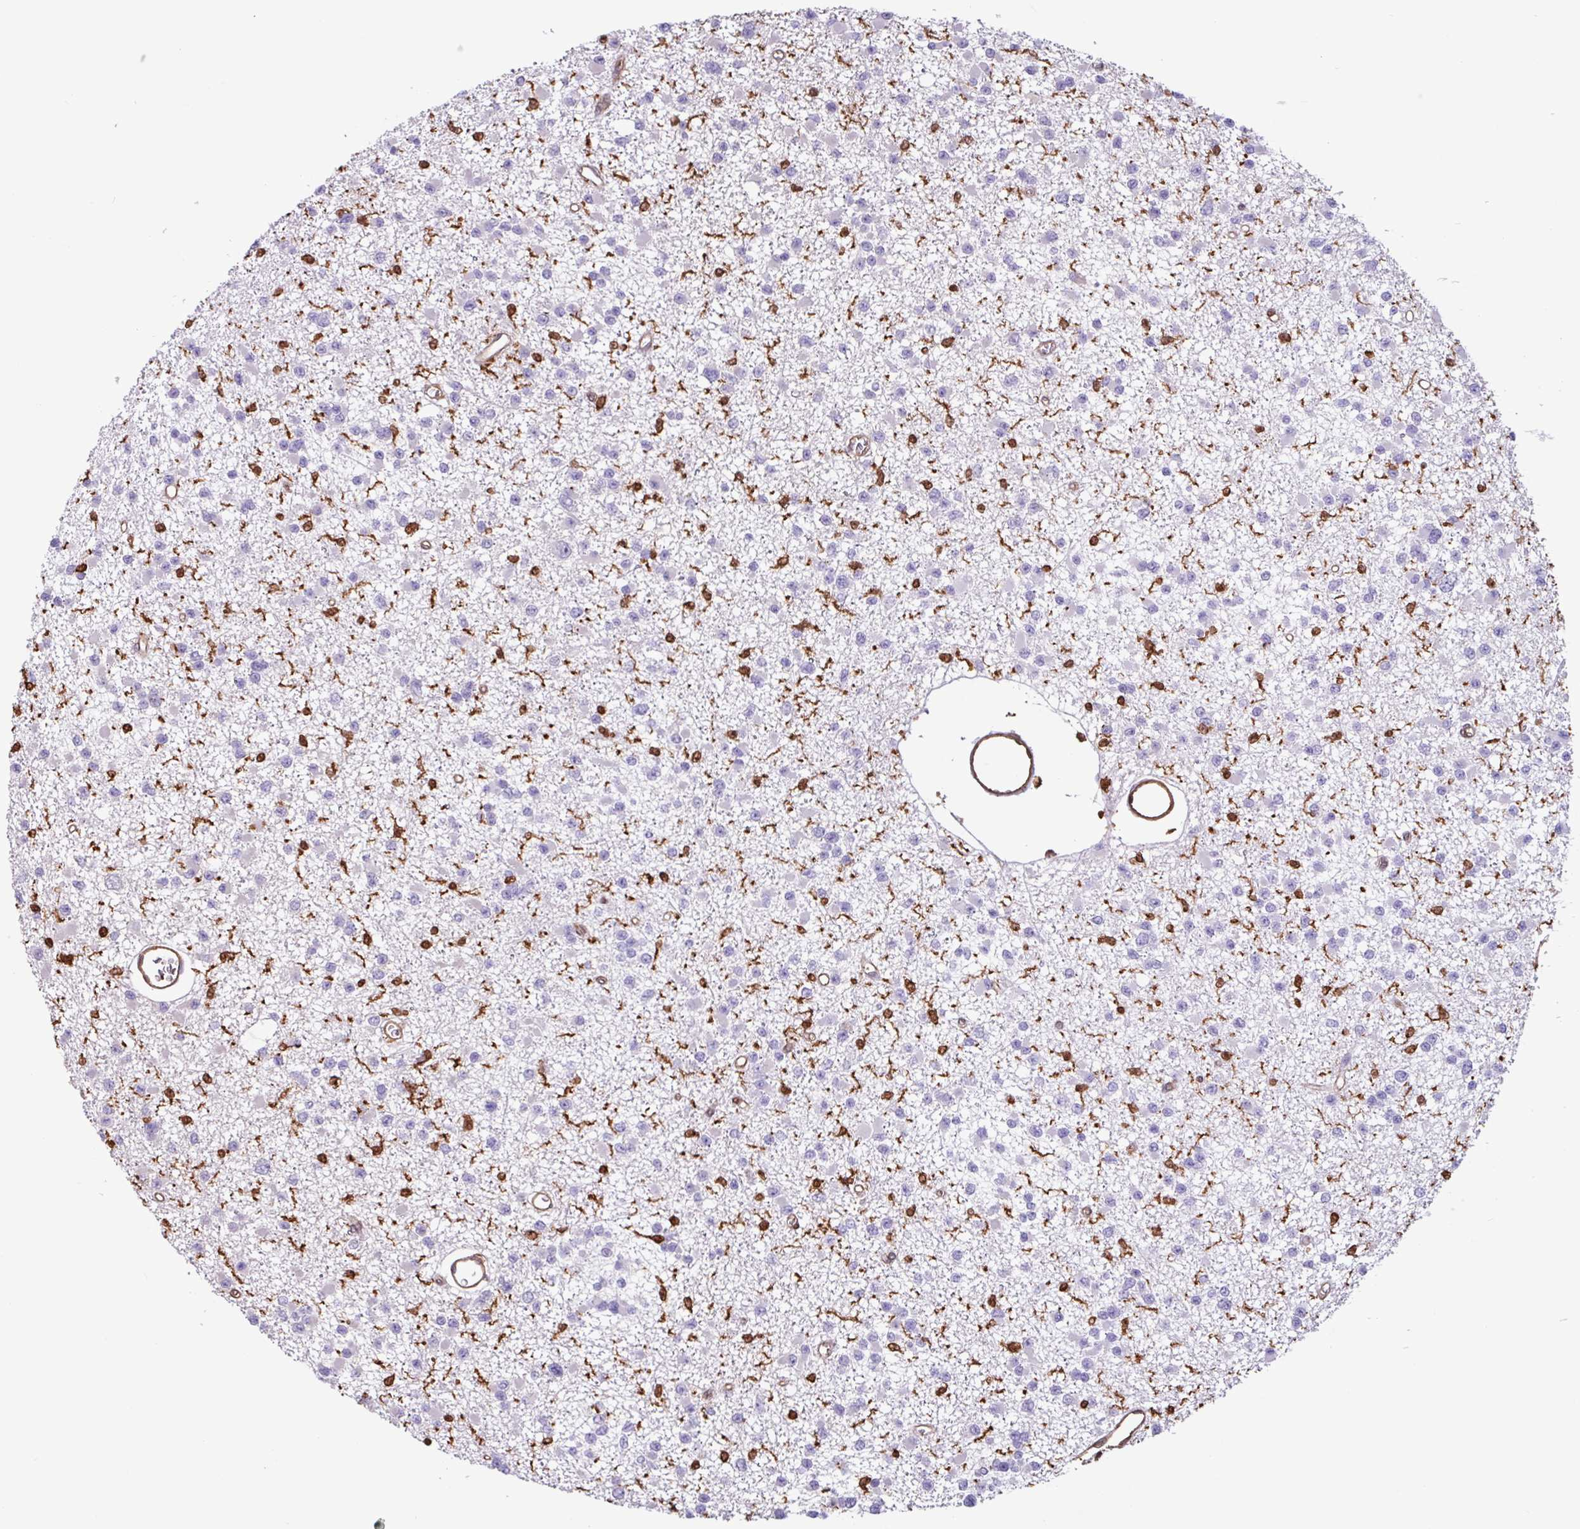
{"staining": {"intensity": "negative", "quantity": "none", "location": "none"}, "tissue": "glioma", "cell_type": "Tumor cells", "image_type": "cancer", "snomed": [{"axis": "morphology", "description": "Glioma, malignant, Low grade"}, {"axis": "topography", "description": "Brain"}], "caption": "Immunohistochemistry (IHC) image of neoplastic tissue: malignant low-grade glioma stained with DAB (3,3'-diaminobenzidine) demonstrates no significant protein expression in tumor cells. (DAB (3,3'-diaminobenzidine) immunohistochemistry (IHC) with hematoxylin counter stain).", "gene": "ARHGDIB", "patient": {"sex": "female", "age": 22}}